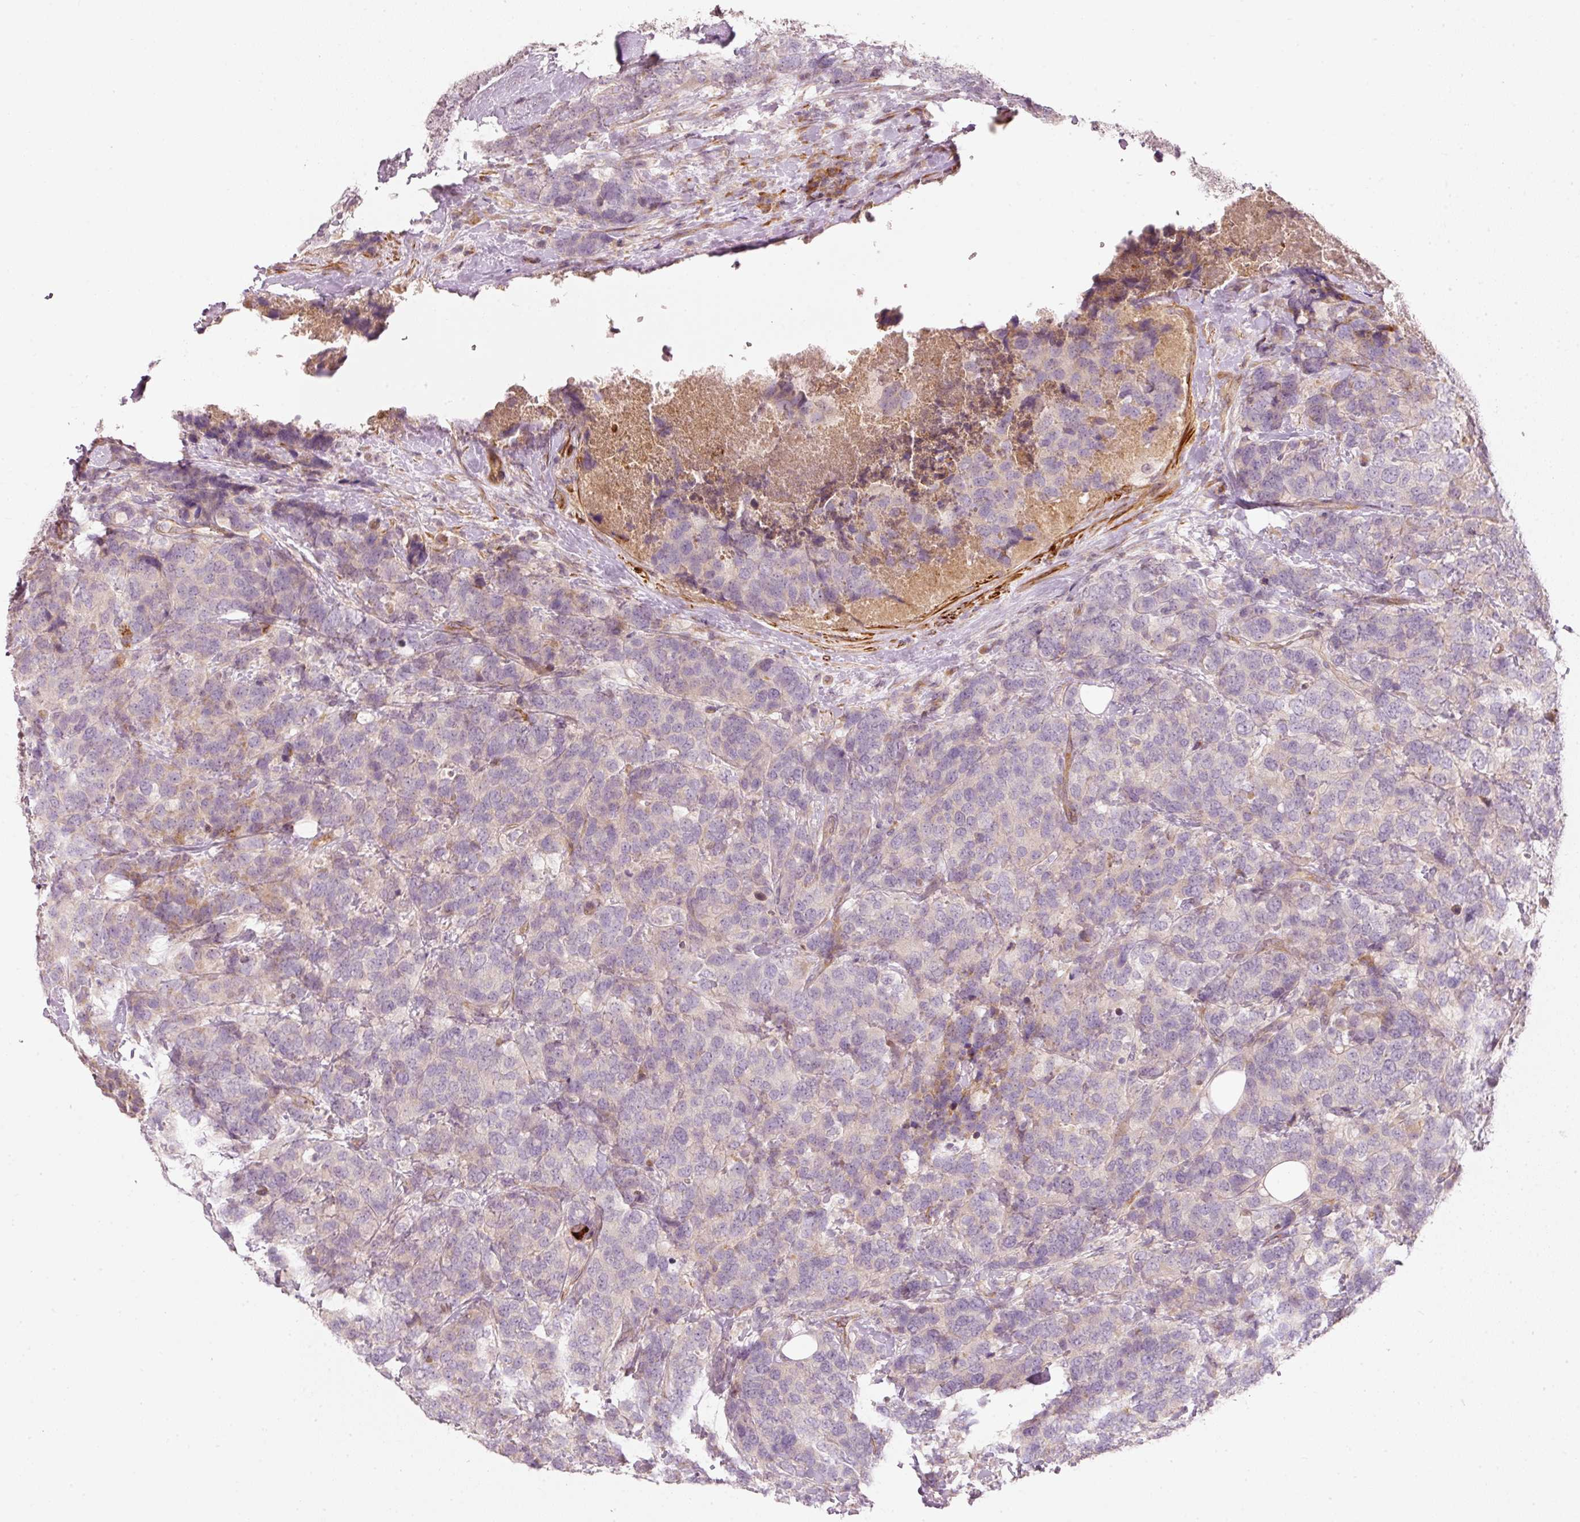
{"staining": {"intensity": "negative", "quantity": "none", "location": "none"}, "tissue": "breast cancer", "cell_type": "Tumor cells", "image_type": "cancer", "snomed": [{"axis": "morphology", "description": "Lobular carcinoma"}, {"axis": "topography", "description": "Breast"}], "caption": "There is no significant positivity in tumor cells of lobular carcinoma (breast).", "gene": "KCNQ1", "patient": {"sex": "female", "age": 59}}